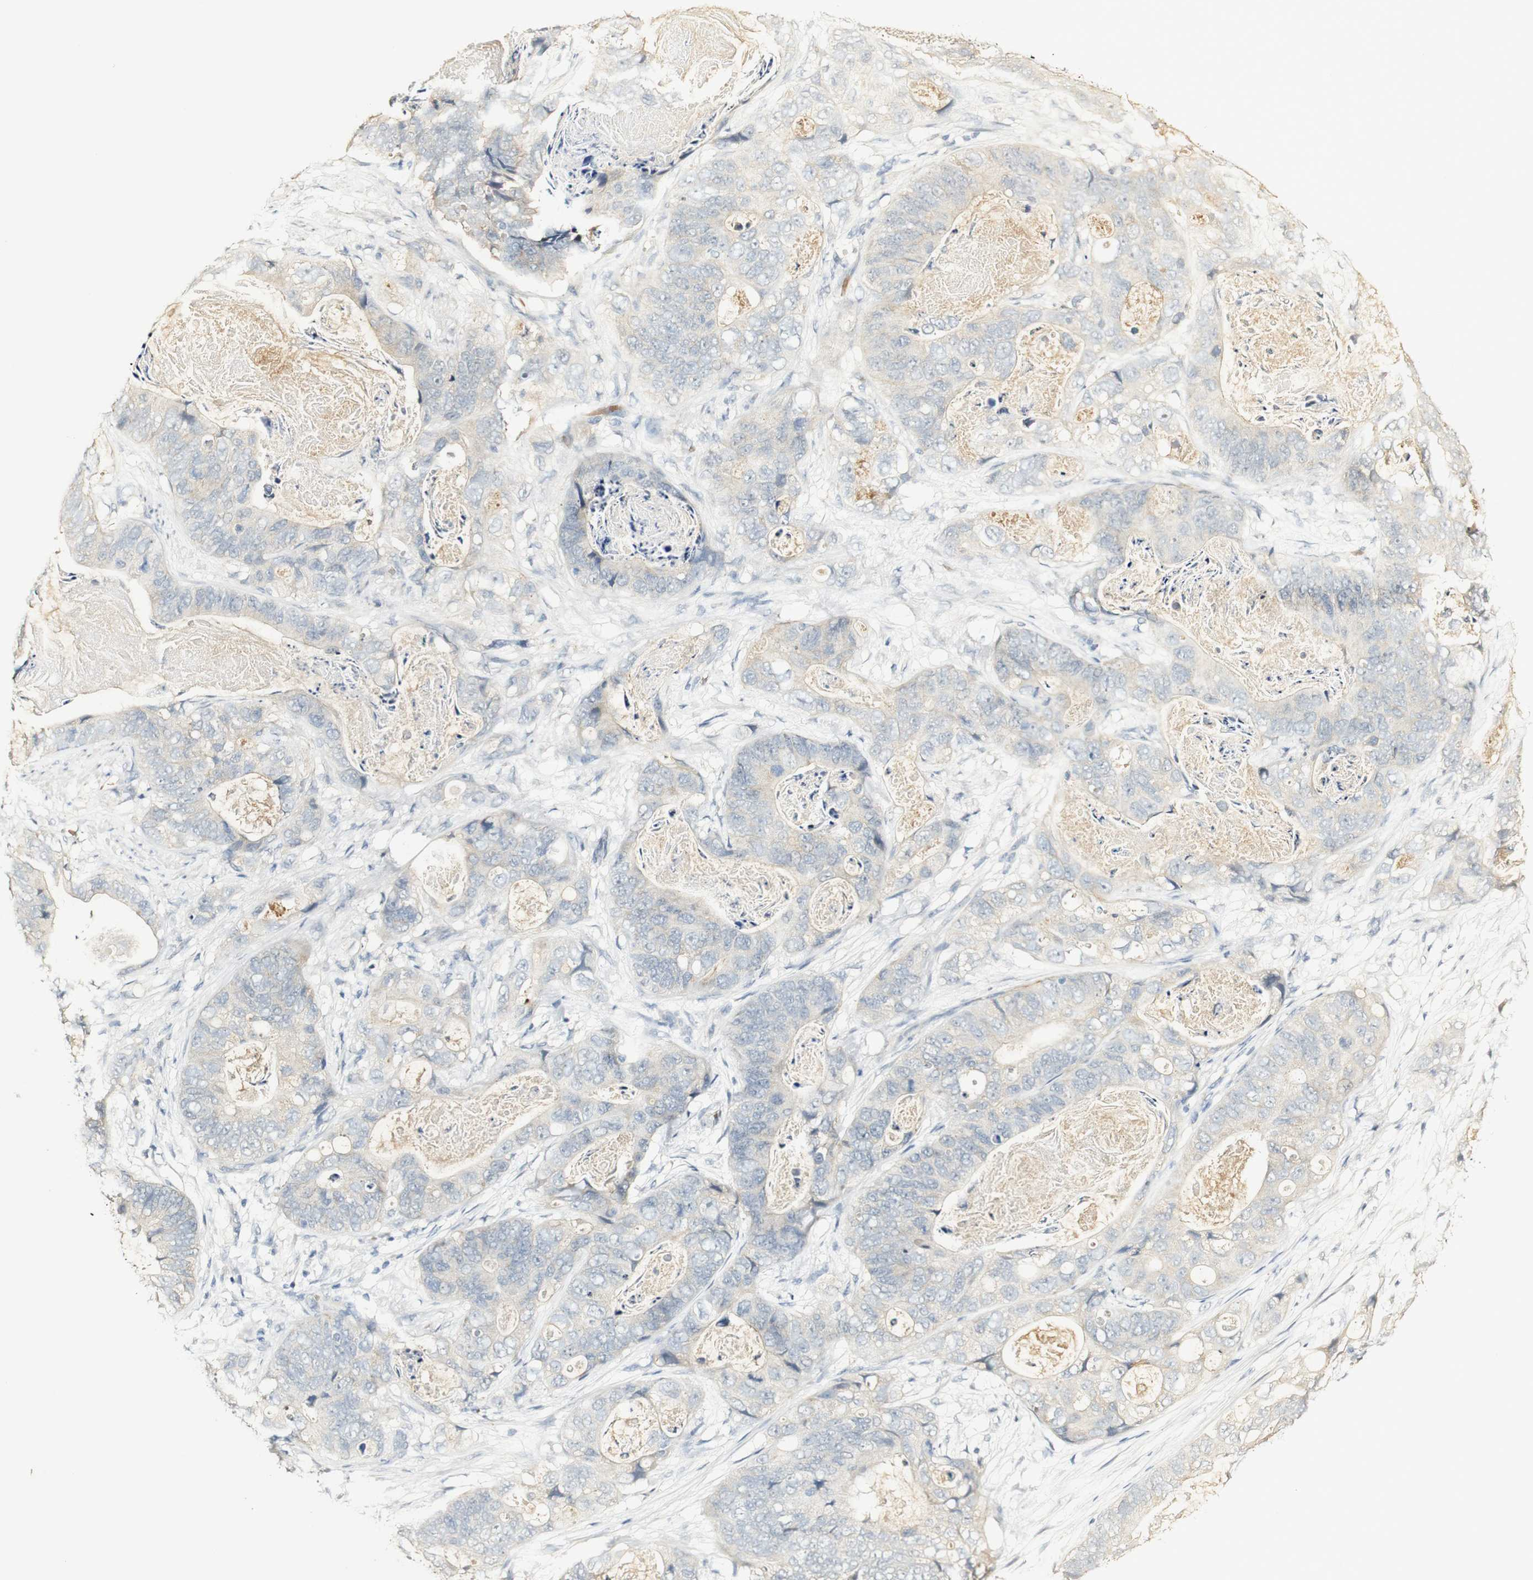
{"staining": {"intensity": "weak", "quantity": "<25%", "location": "cytoplasmic/membranous"}, "tissue": "stomach cancer", "cell_type": "Tumor cells", "image_type": "cancer", "snomed": [{"axis": "morphology", "description": "Adenocarcinoma, NOS"}, {"axis": "topography", "description": "Stomach"}], "caption": "A micrograph of adenocarcinoma (stomach) stained for a protein reveals no brown staining in tumor cells.", "gene": "SYT7", "patient": {"sex": "female", "age": 89}}